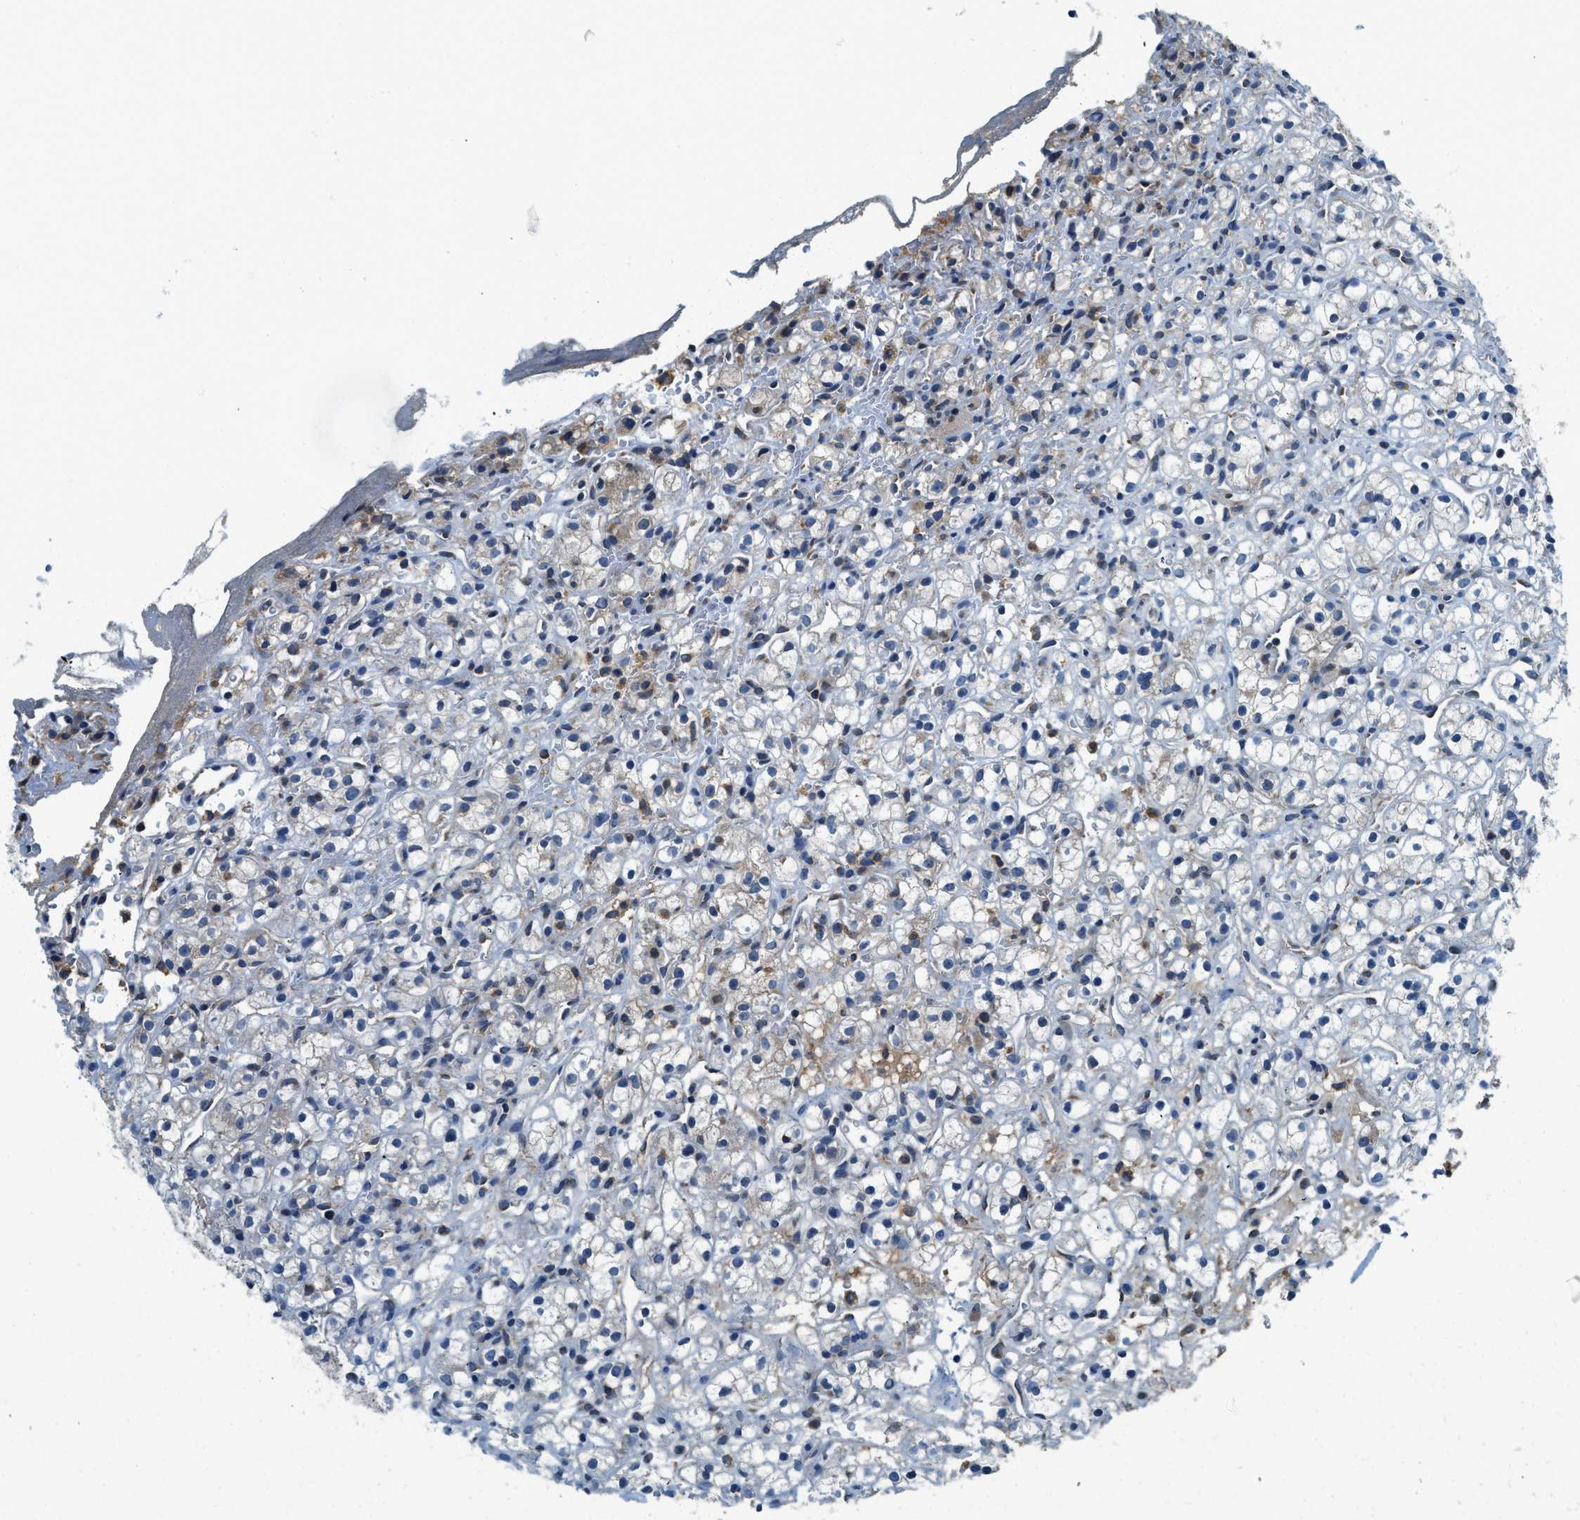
{"staining": {"intensity": "moderate", "quantity": "25%-75%", "location": "cytoplasmic/membranous"}, "tissue": "renal cancer", "cell_type": "Tumor cells", "image_type": "cancer", "snomed": [{"axis": "morphology", "description": "Adenocarcinoma, NOS"}, {"axis": "topography", "description": "Kidney"}], "caption": "Renal adenocarcinoma was stained to show a protein in brown. There is medium levels of moderate cytoplasmic/membranous positivity in about 25%-75% of tumor cells. Immunohistochemistry (ihc) stains the protein in brown and the nuclei are stained blue.", "gene": "BCAP31", "patient": {"sex": "male", "age": 61}}